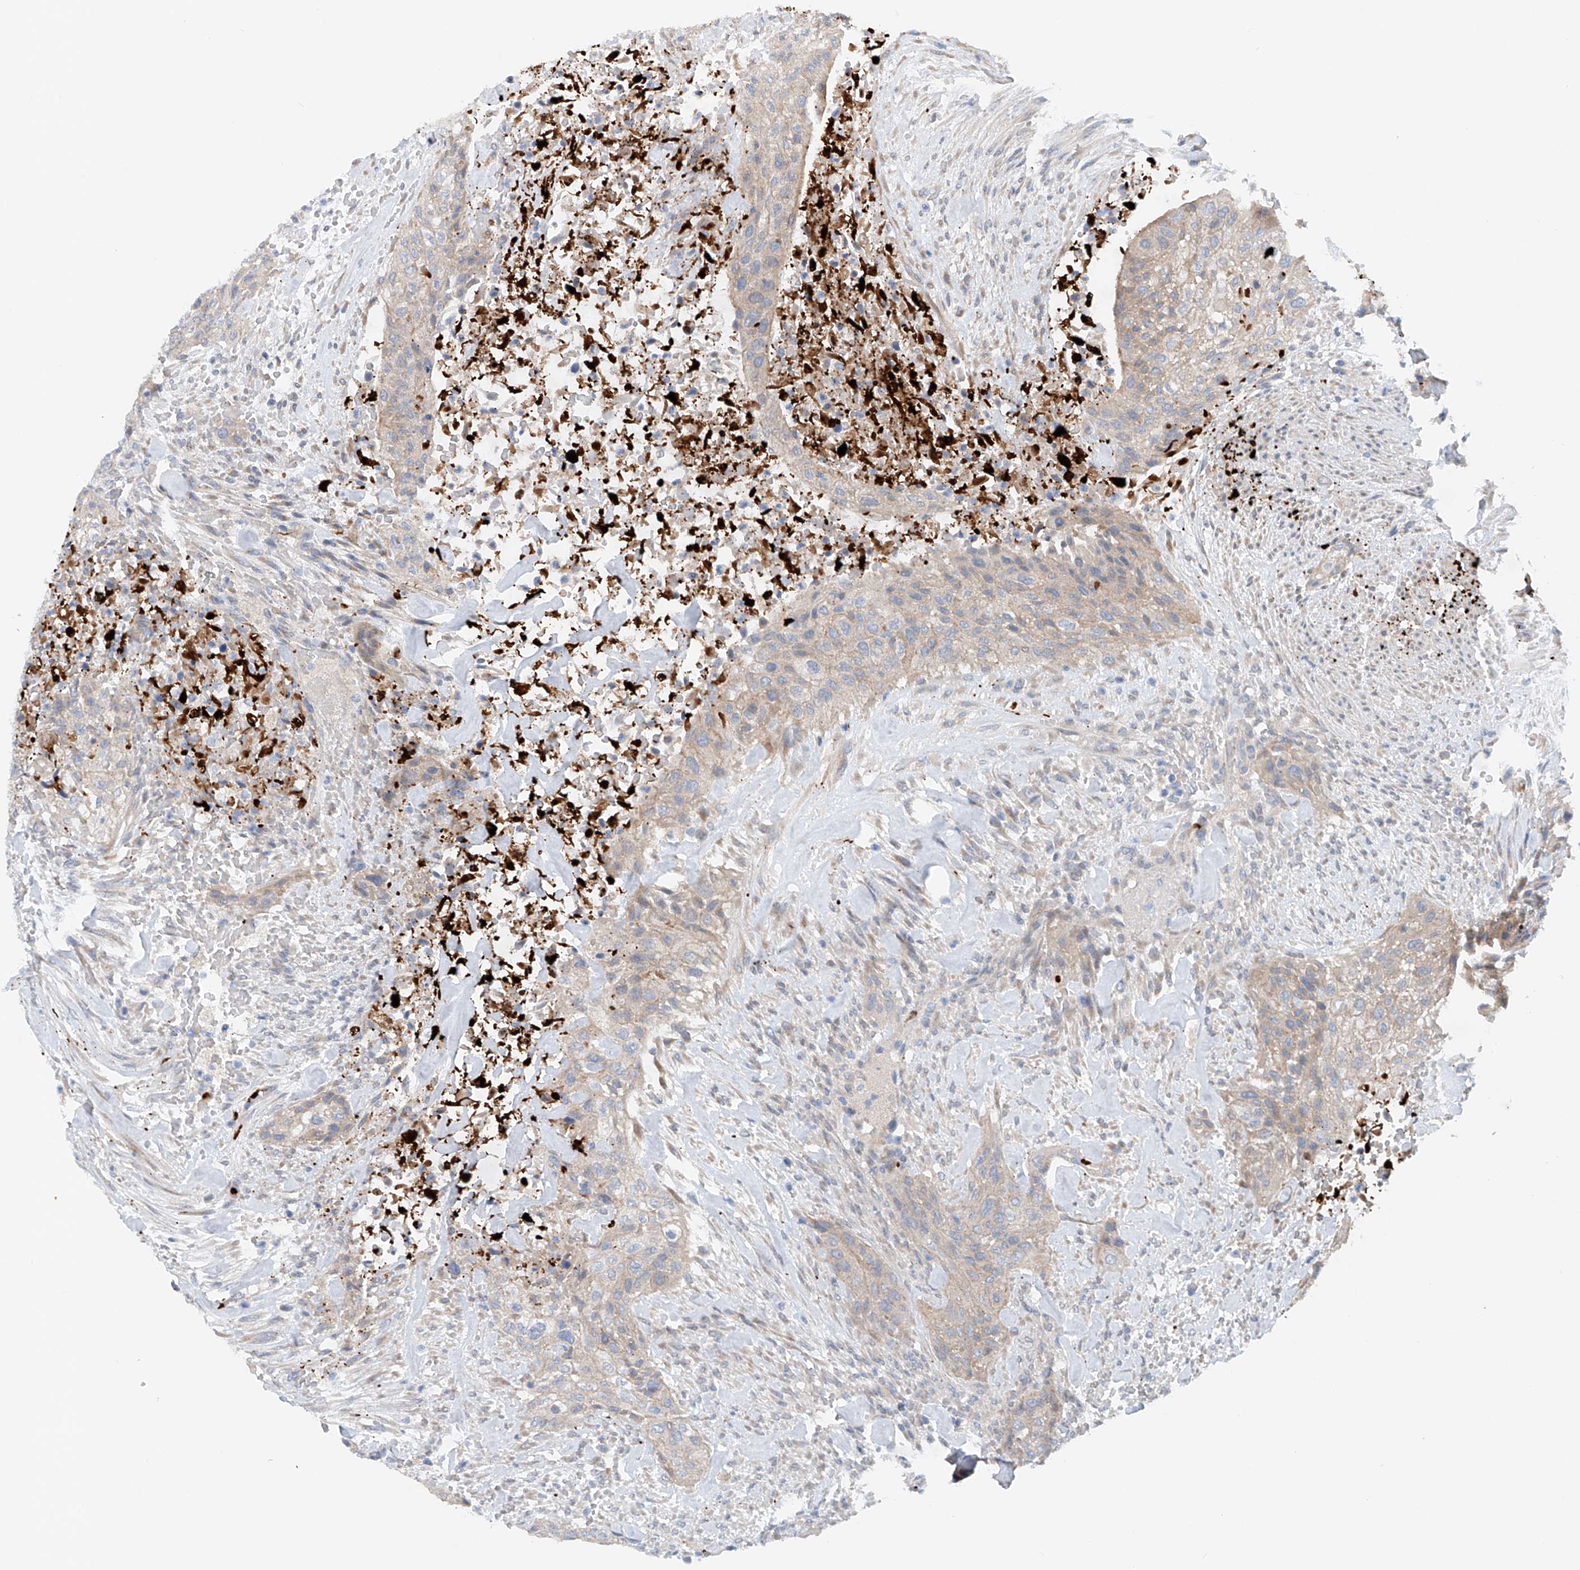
{"staining": {"intensity": "weak", "quantity": "25%-75%", "location": "cytoplasmic/membranous"}, "tissue": "urothelial cancer", "cell_type": "Tumor cells", "image_type": "cancer", "snomed": [{"axis": "morphology", "description": "Urothelial carcinoma, High grade"}, {"axis": "topography", "description": "Urinary bladder"}], "caption": "A brown stain shows weak cytoplasmic/membranous expression of a protein in urothelial cancer tumor cells.", "gene": "CEP85L", "patient": {"sex": "male", "age": 35}}